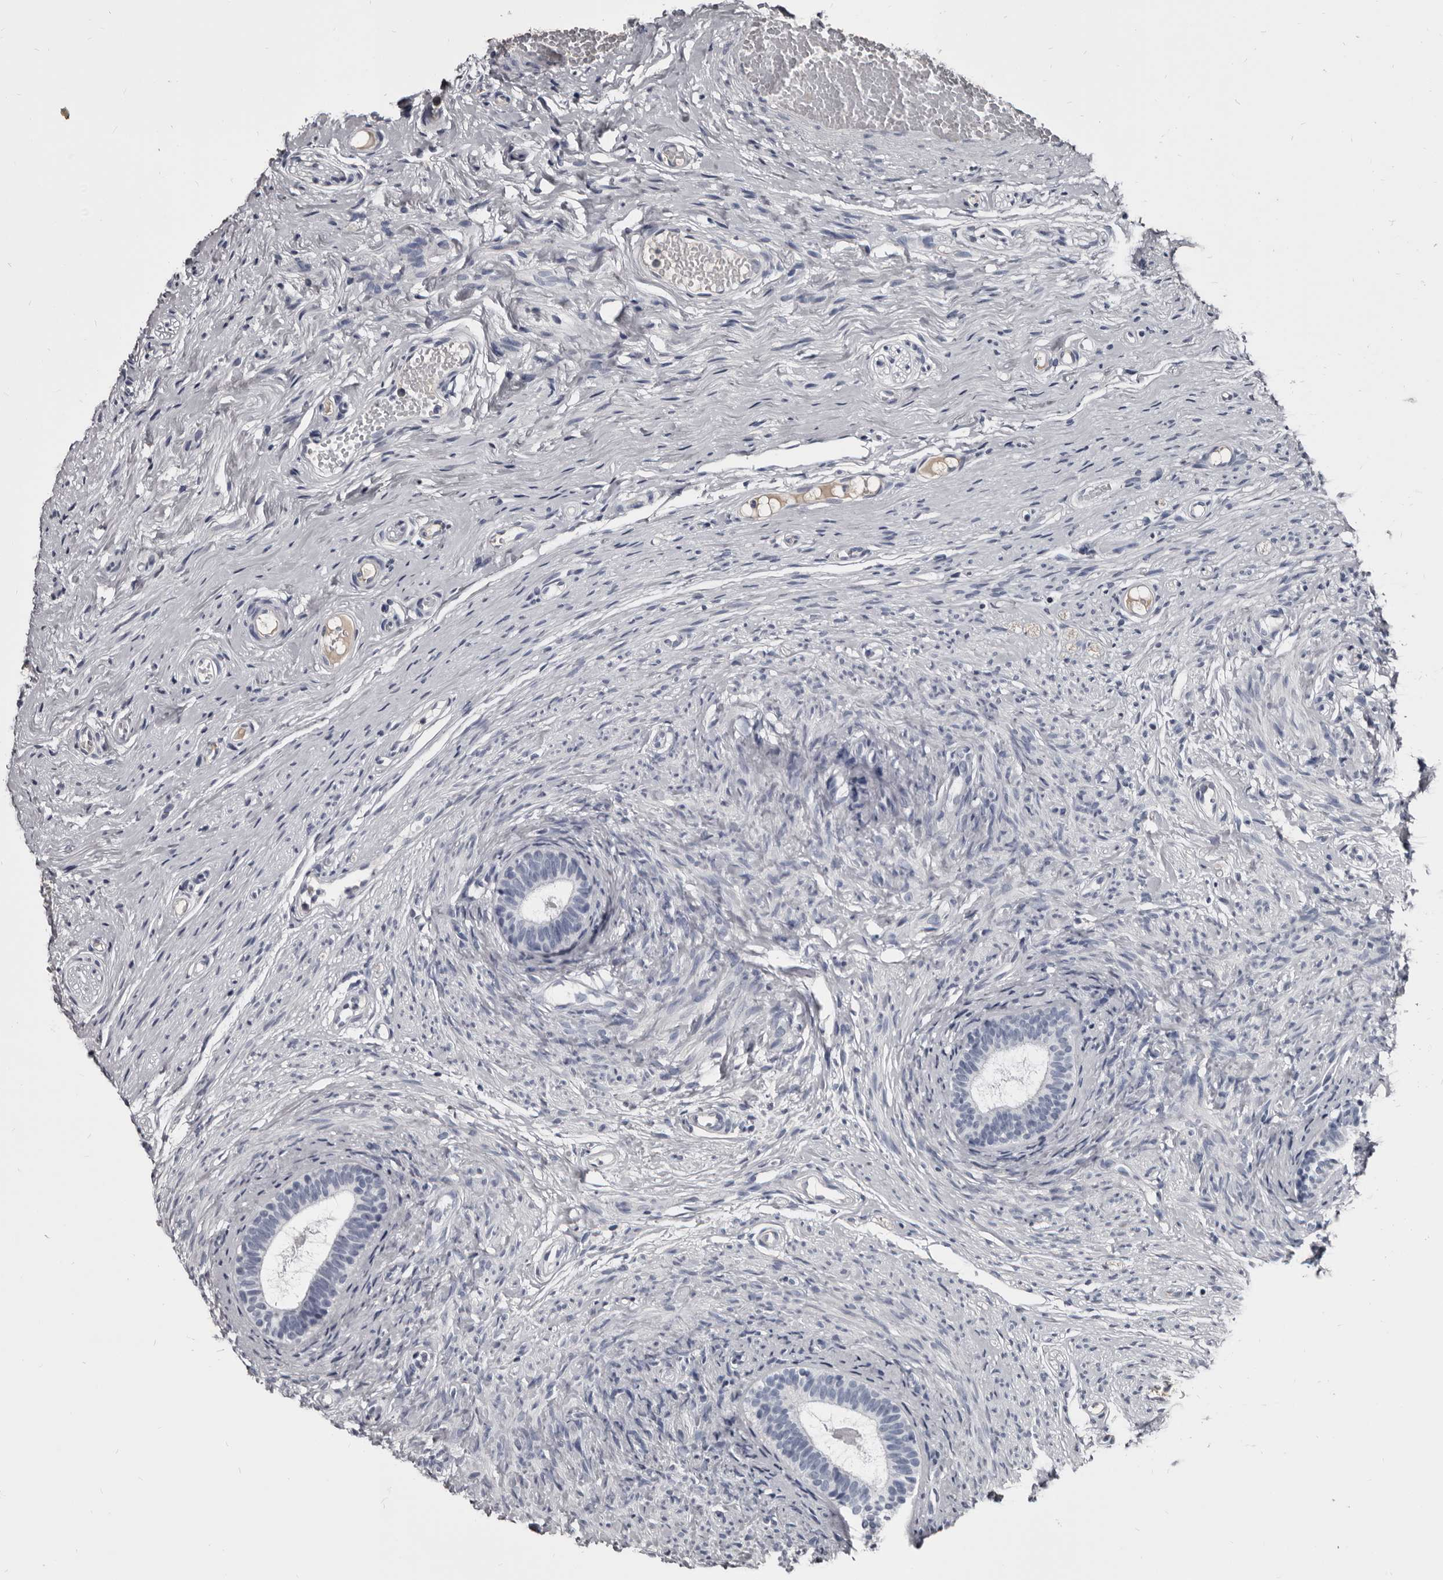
{"staining": {"intensity": "weak", "quantity": "<25%", "location": "cytoplasmic/membranous"}, "tissue": "epididymis", "cell_type": "Glandular cells", "image_type": "normal", "snomed": [{"axis": "morphology", "description": "Normal tissue, NOS"}, {"axis": "topography", "description": "Epididymis"}], "caption": "An image of epididymis stained for a protein reveals no brown staining in glandular cells.", "gene": "GREB1", "patient": {"sex": "male", "age": 9}}